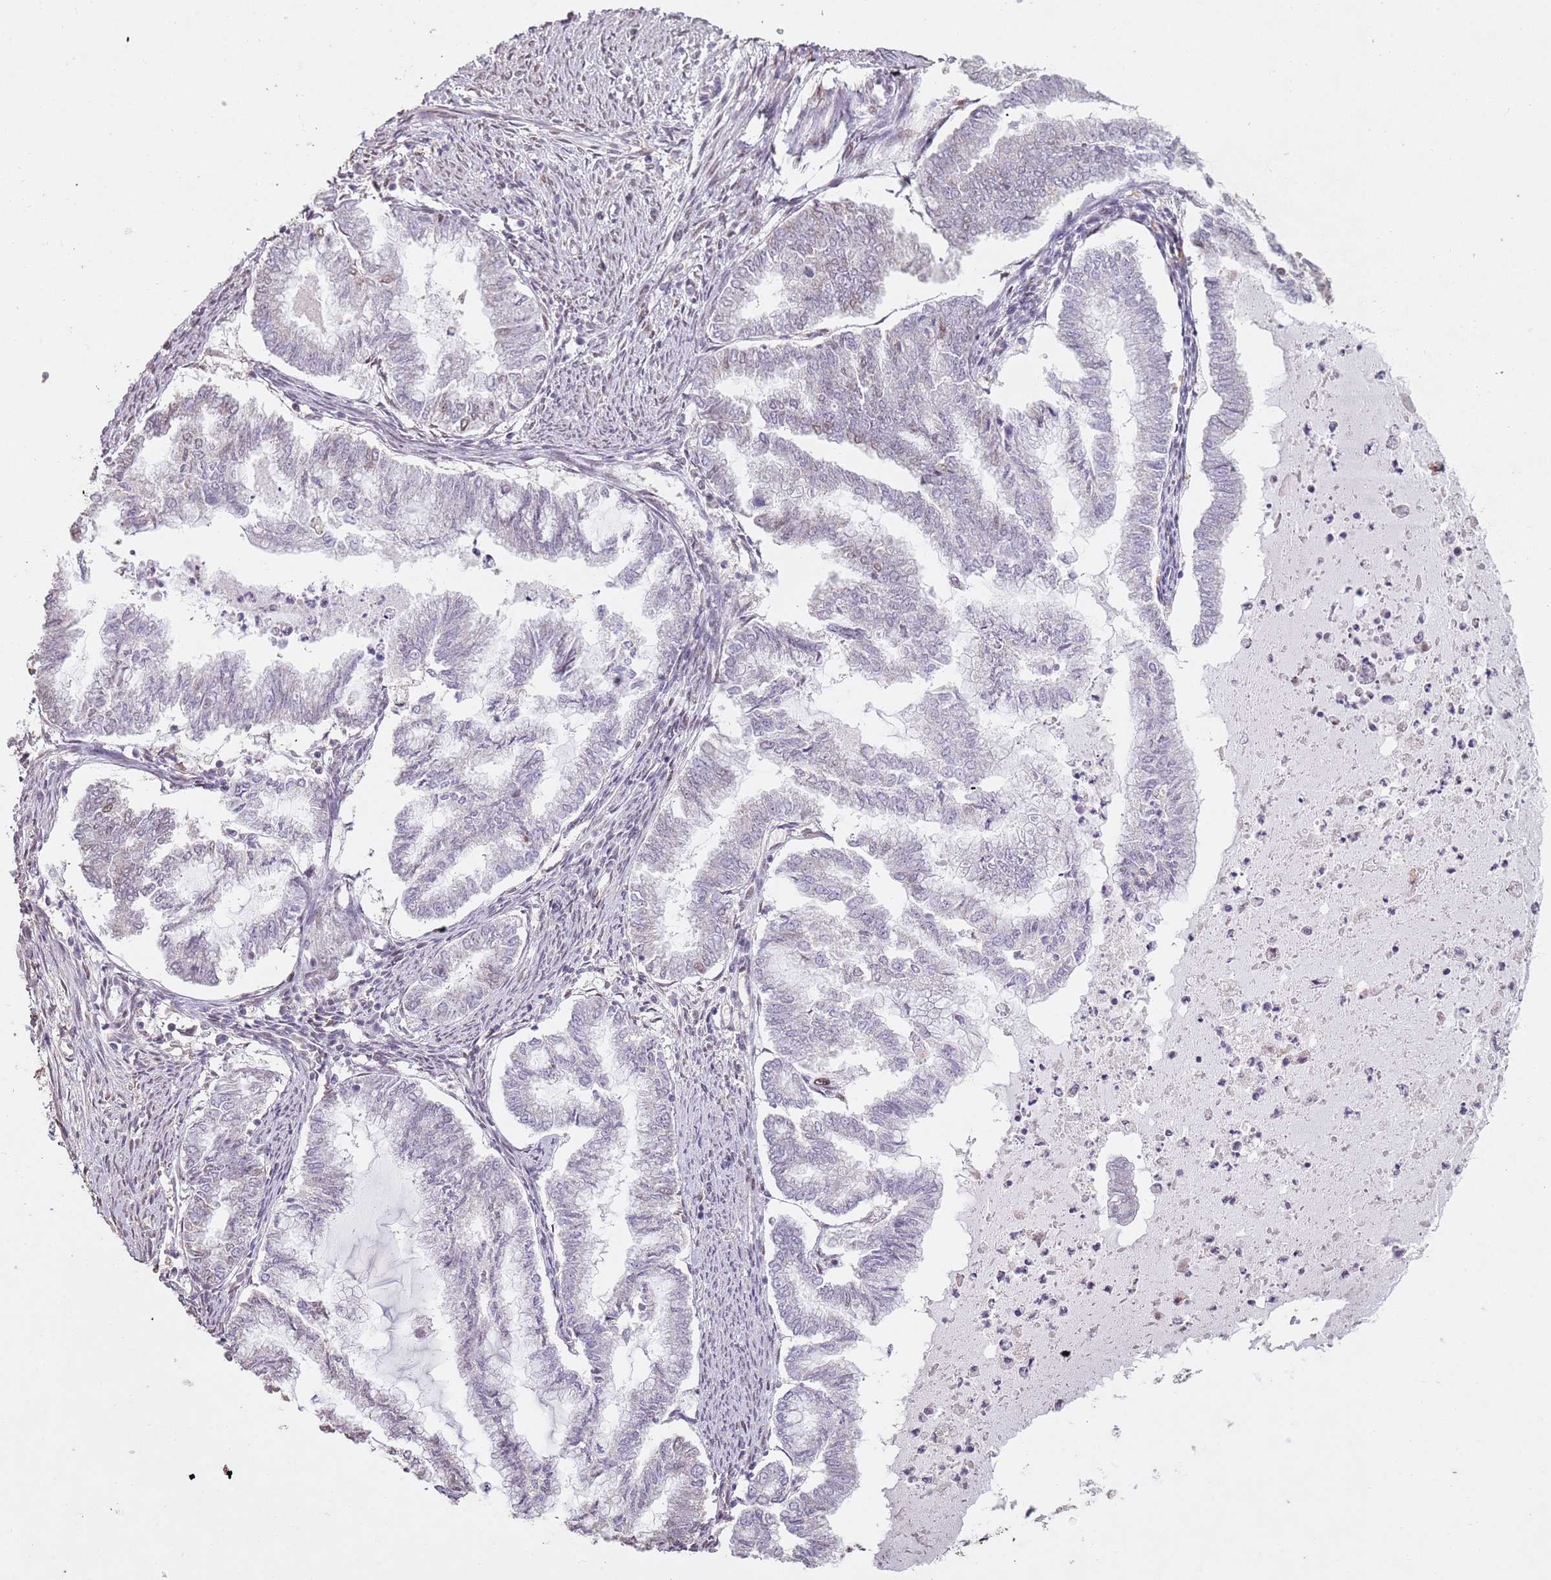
{"staining": {"intensity": "negative", "quantity": "none", "location": "none"}, "tissue": "endometrial cancer", "cell_type": "Tumor cells", "image_type": "cancer", "snomed": [{"axis": "morphology", "description": "Adenocarcinoma, NOS"}, {"axis": "topography", "description": "Endometrium"}], "caption": "There is no significant positivity in tumor cells of endometrial cancer. (Stains: DAB (3,3'-diaminobenzidine) immunohistochemistry with hematoxylin counter stain, Microscopy: brightfield microscopy at high magnification).", "gene": "ARL14EP", "patient": {"sex": "female", "age": 79}}